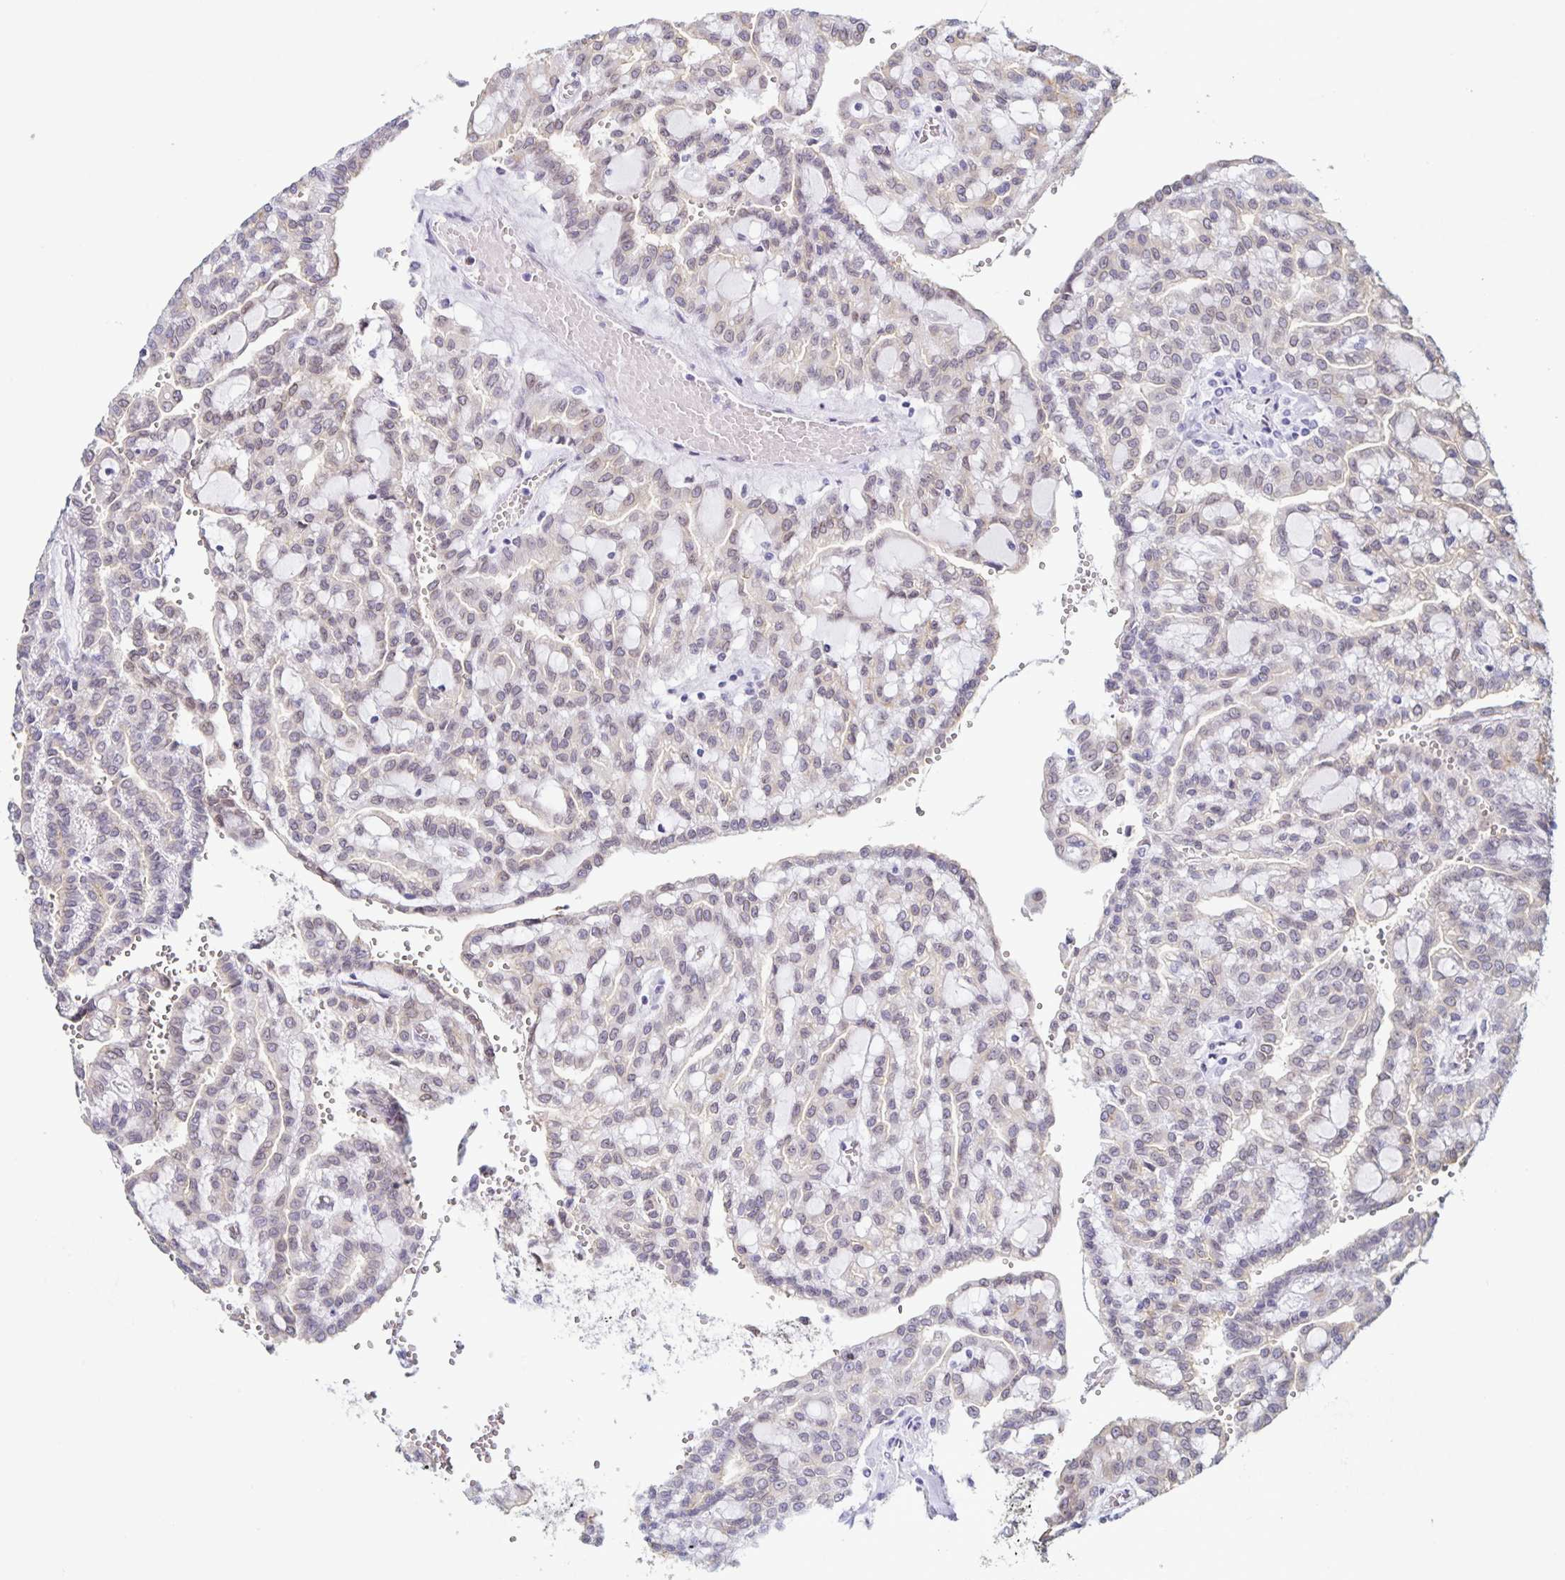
{"staining": {"intensity": "weak", "quantity": "<25%", "location": "cytoplasmic/membranous,nuclear"}, "tissue": "renal cancer", "cell_type": "Tumor cells", "image_type": "cancer", "snomed": [{"axis": "morphology", "description": "Adenocarcinoma, NOS"}, {"axis": "topography", "description": "Kidney"}], "caption": "The IHC photomicrograph has no significant positivity in tumor cells of renal cancer tissue.", "gene": "SYNE2", "patient": {"sex": "male", "age": 63}}